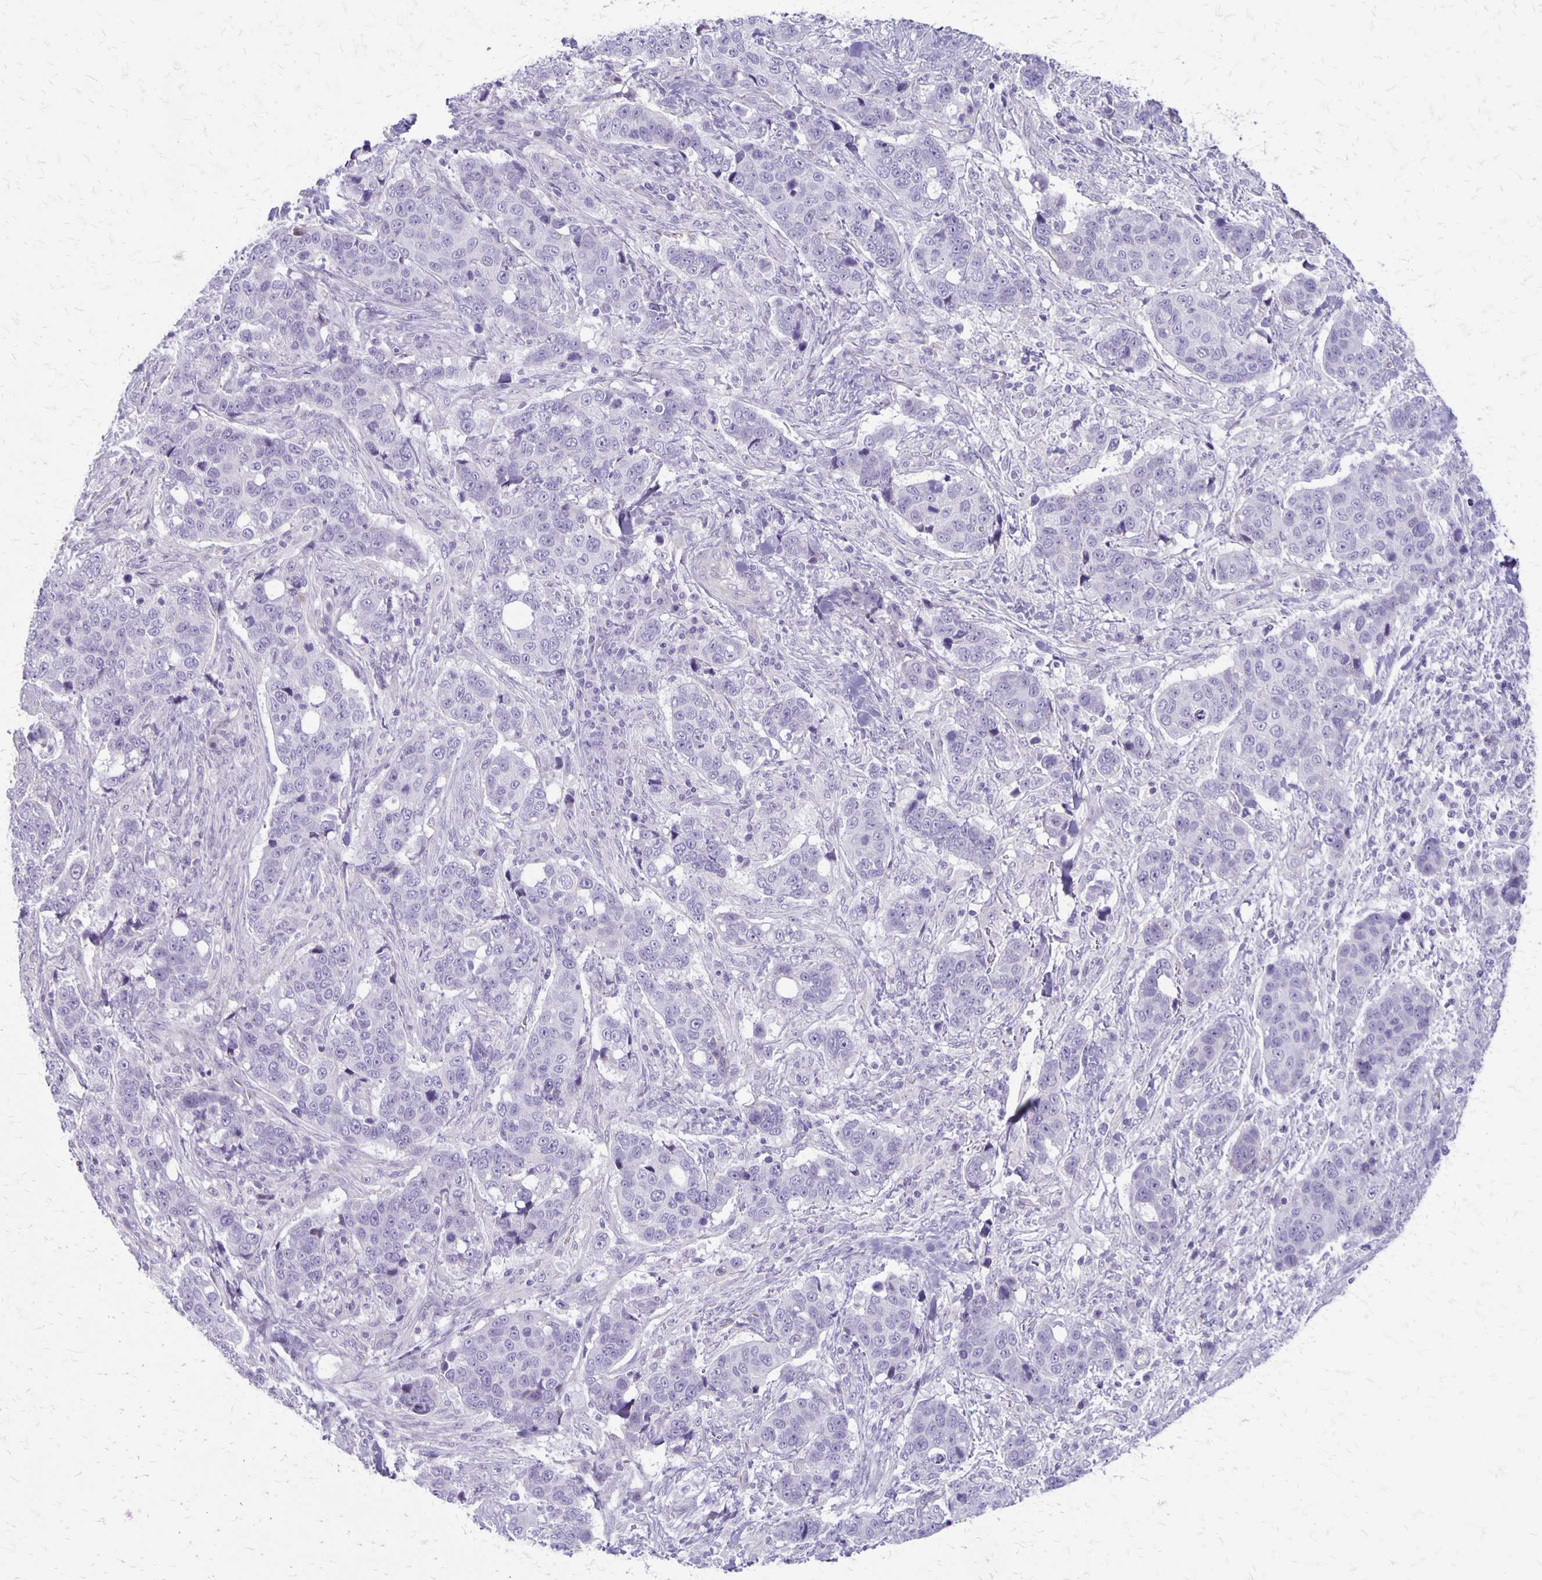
{"staining": {"intensity": "negative", "quantity": "none", "location": "none"}, "tissue": "lung cancer", "cell_type": "Tumor cells", "image_type": "cancer", "snomed": [{"axis": "morphology", "description": "Squamous cell carcinoma, NOS"}, {"axis": "topography", "description": "Lymph node"}, {"axis": "topography", "description": "Lung"}], "caption": "The photomicrograph displays no staining of tumor cells in lung cancer (squamous cell carcinoma).", "gene": "HOMER1", "patient": {"sex": "male", "age": 61}}